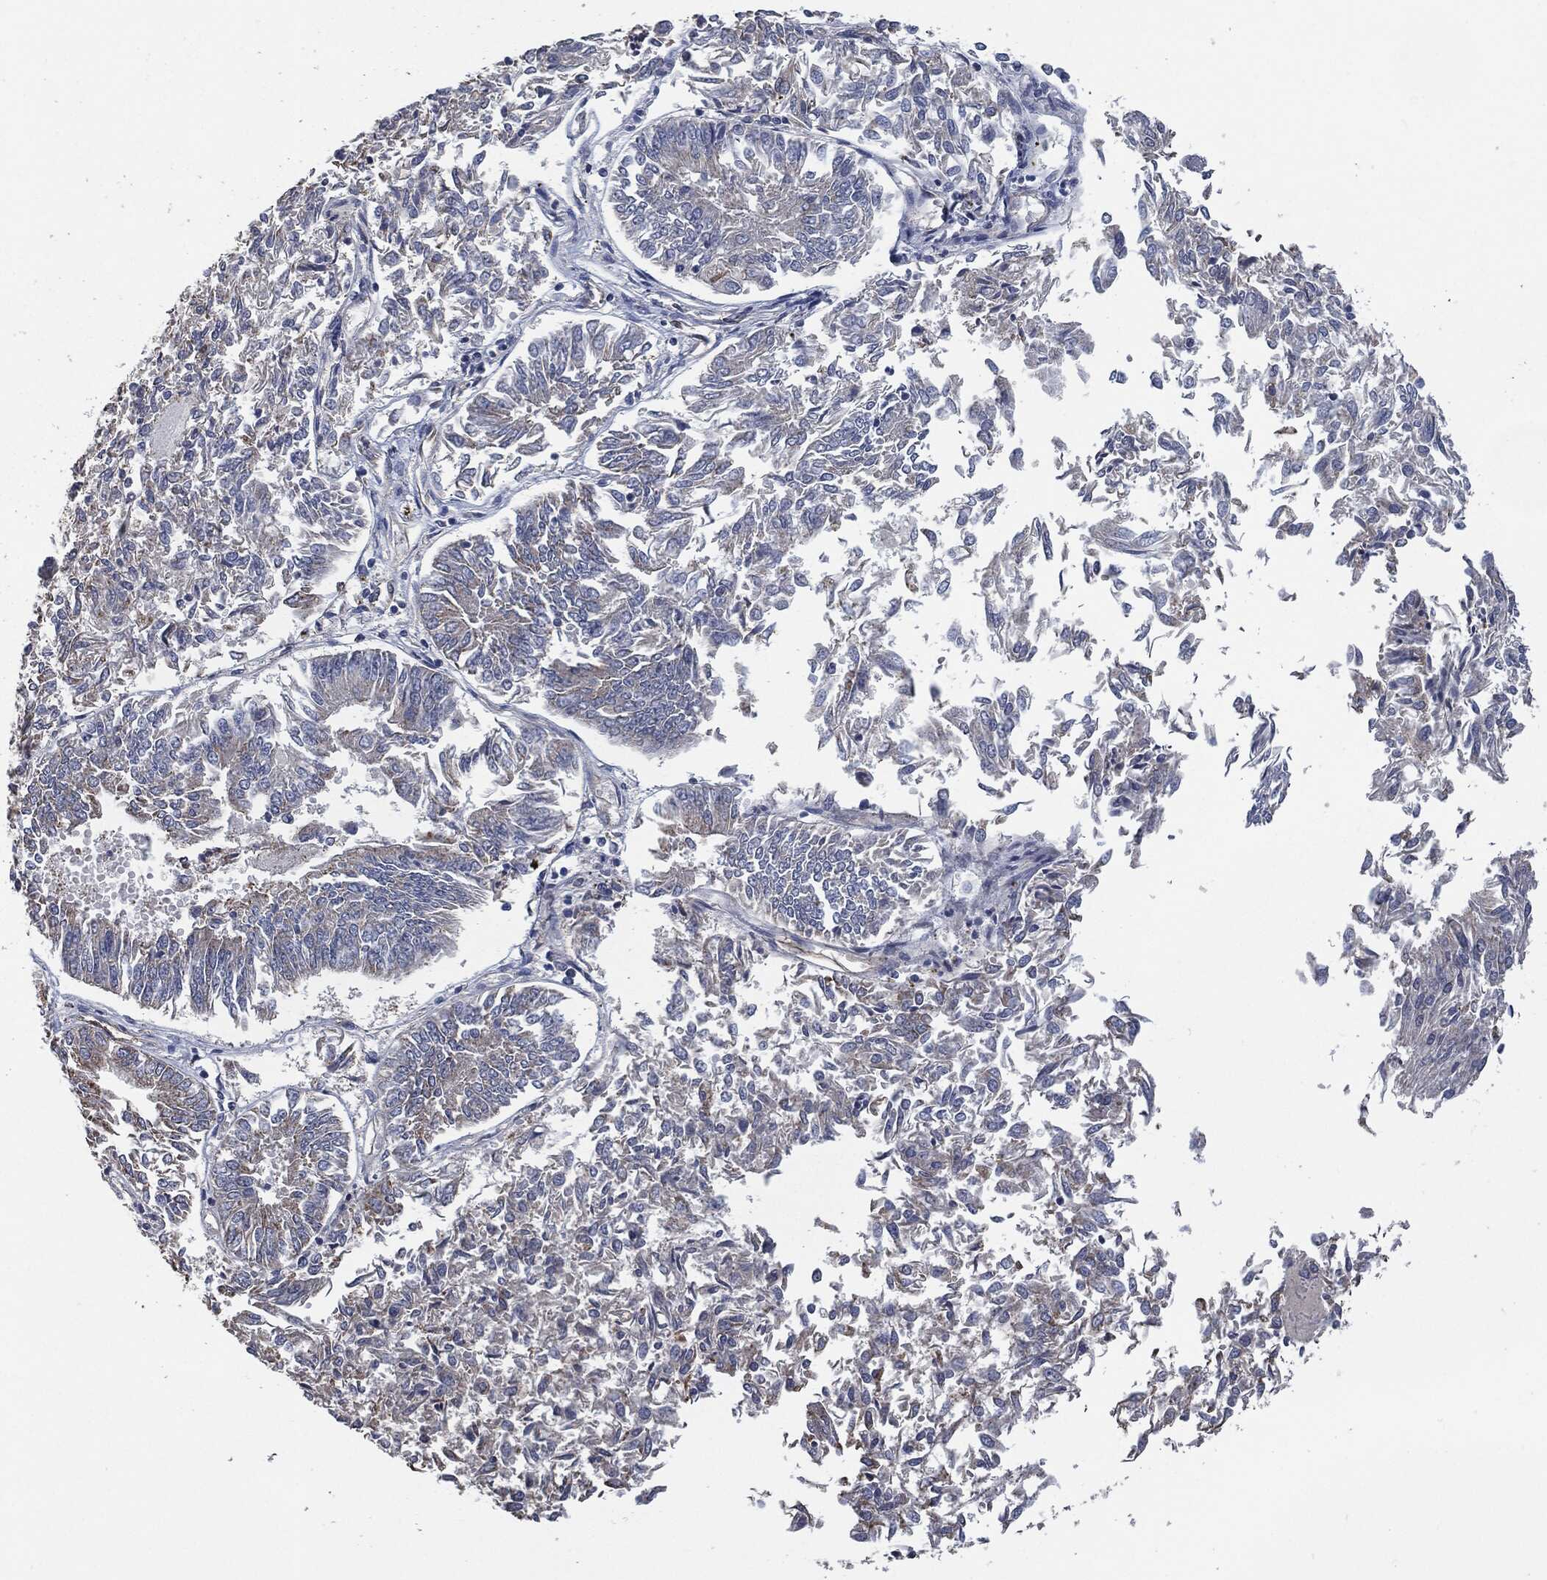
{"staining": {"intensity": "negative", "quantity": "none", "location": "none"}, "tissue": "endometrial cancer", "cell_type": "Tumor cells", "image_type": "cancer", "snomed": [{"axis": "morphology", "description": "Adenocarcinoma, NOS"}, {"axis": "topography", "description": "Endometrium"}], "caption": "There is no significant positivity in tumor cells of endometrial adenocarcinoma.", "gene": "SVIL", "patient": {"sex": "female", "age": 58}}